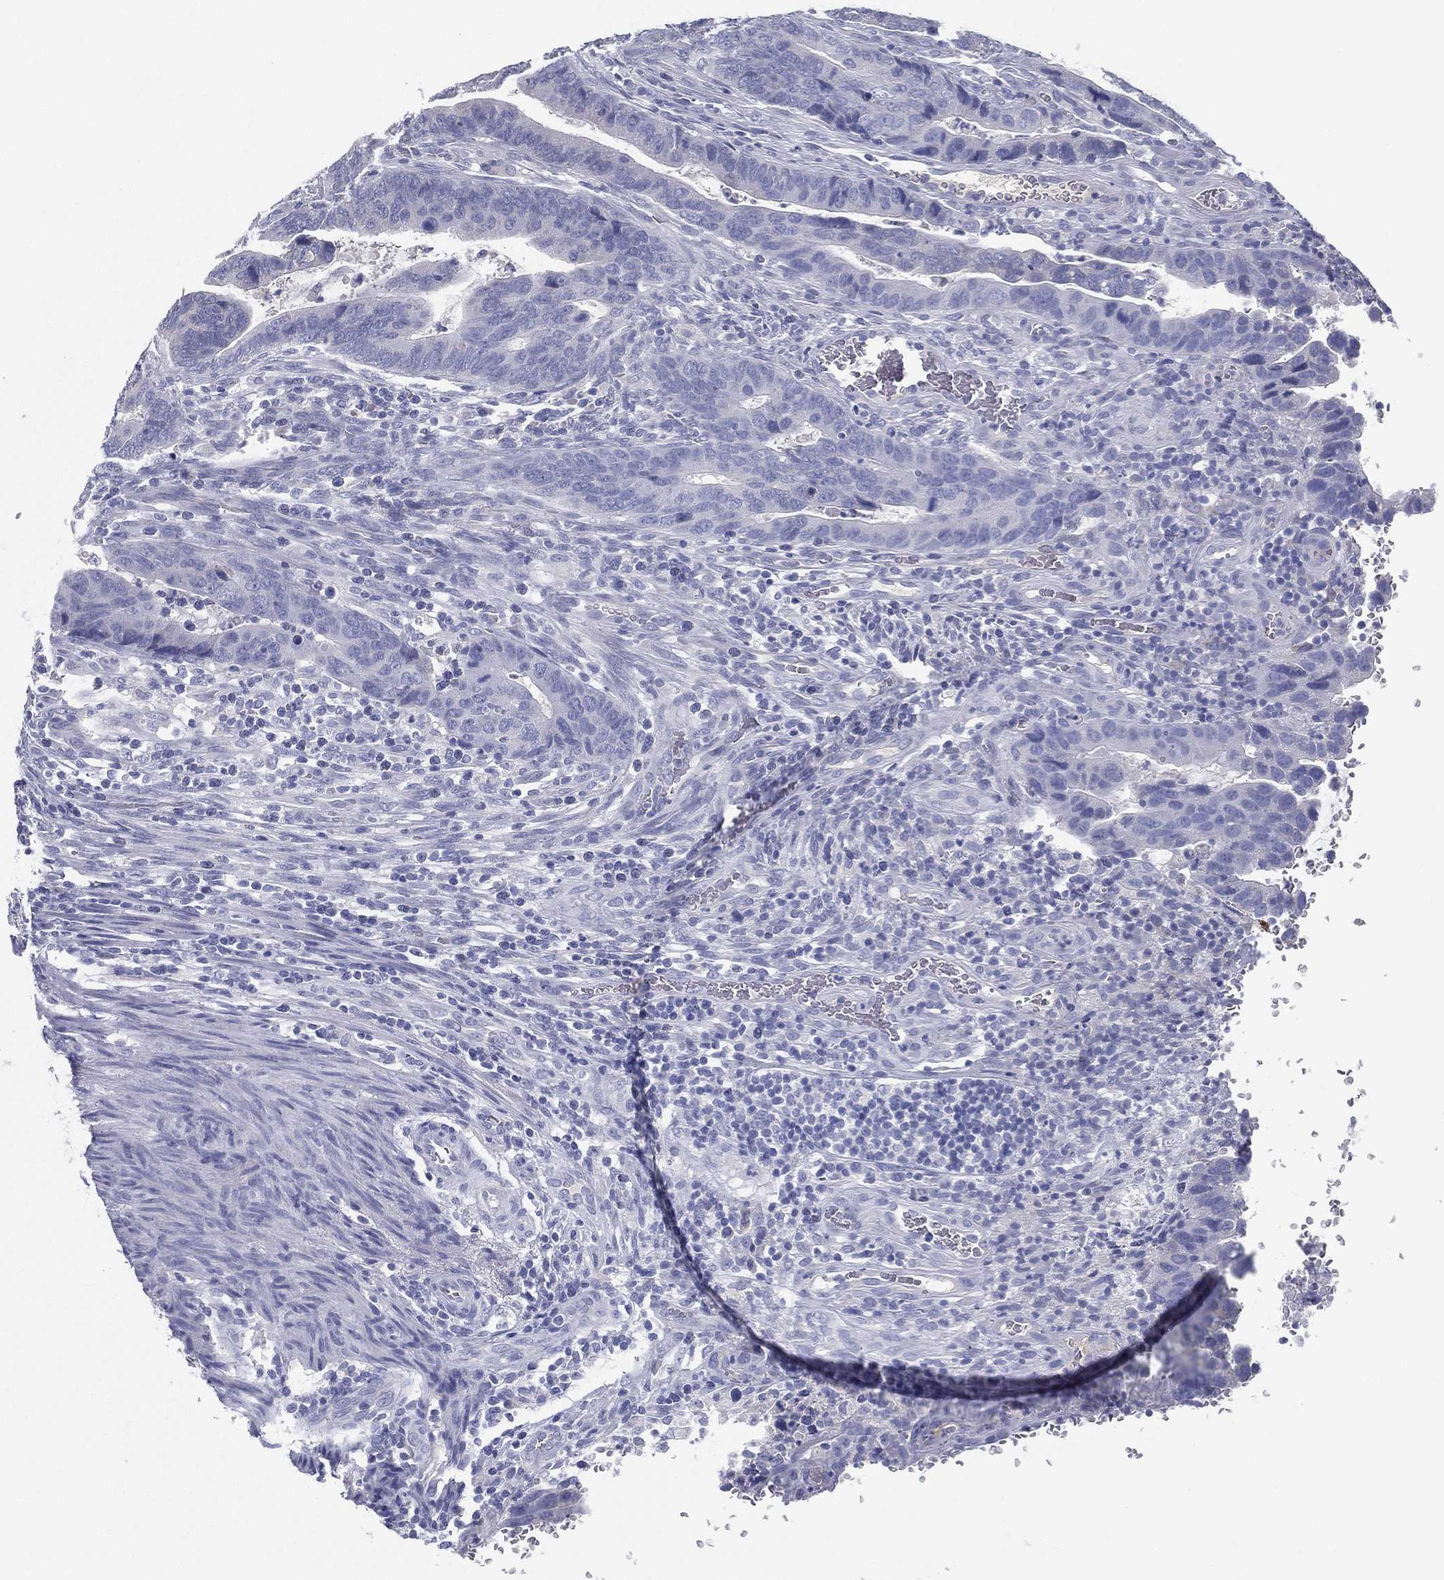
{"staining": {"intensity": "negative", "quantity": "none", "location": "none"}, "tissue": "colorectal cancer", "cell_type": "Tumor cells", "image_type": "cancer", "snomed": [{"axis": "morphology", "description": "Adenocarcinoma, NOS"}, {"axis": "topography", "description": "Colon"}], "caption": "High magnification brightfield microscopy of colorectal cancer stained with DAB (brown) and counterstained with hematoxylin (blue): tumor cells show no significant expression.", "gene": "STS", "patient": {"sex": "female", "age": 56}}